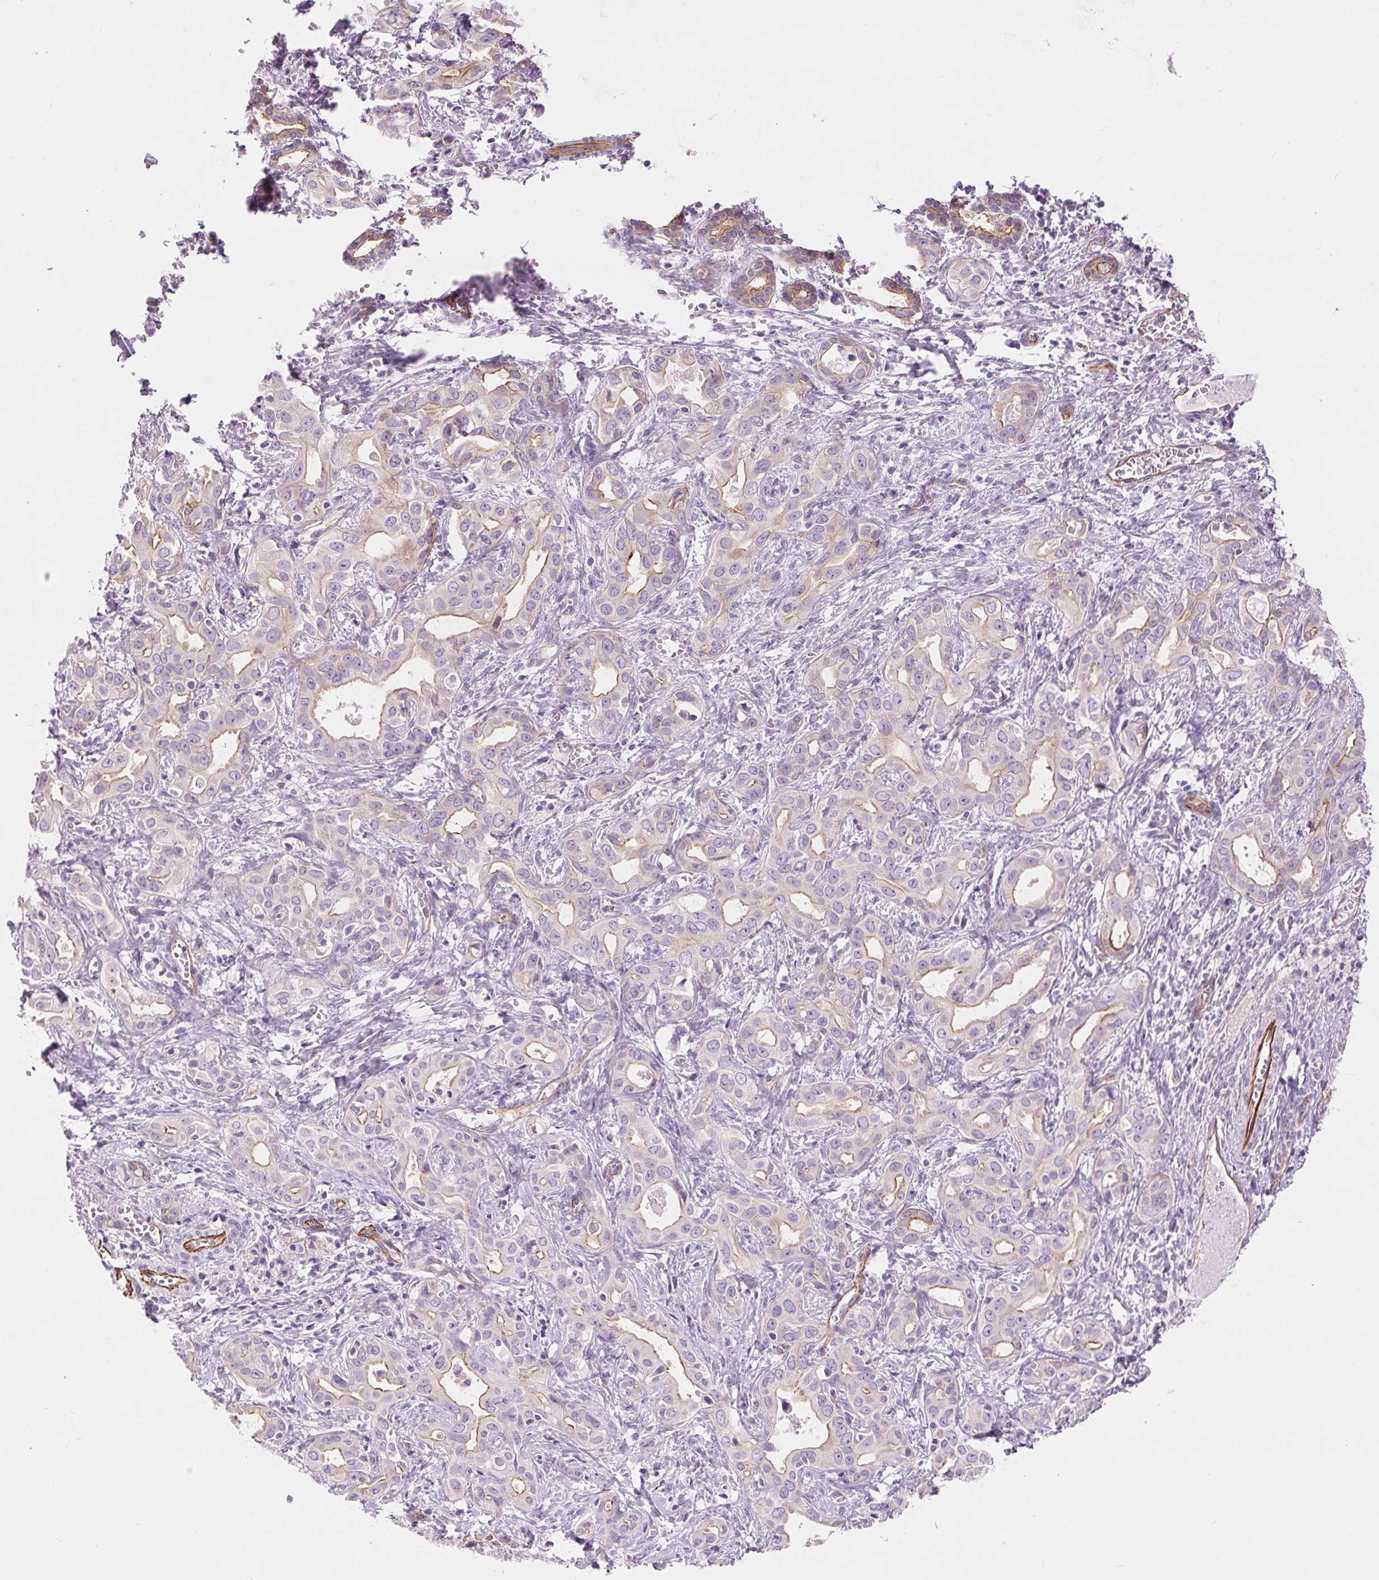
{"staining": {"intensity": "weak", "quantity": "25%-75%", "location": "cytoplasmic/membranous"}, "tissue": "liver cancer", "cell_type": "Tumor cells", "image_type": "cancer", "snomed": [{"axis": "morphology", "description": "Cholangiocarcinoma"}, {"axis": "topography", "description": "Liver"}], "caption": "Liver cholangiocarcinoma stained with immunohistochemistry (IHC) displays weak cytoplasmic/membranous staining in approximately 25%-75% of tumor cells.", "gene": "DIXDC1", "patient": {"sex": "female", "age": 65}}